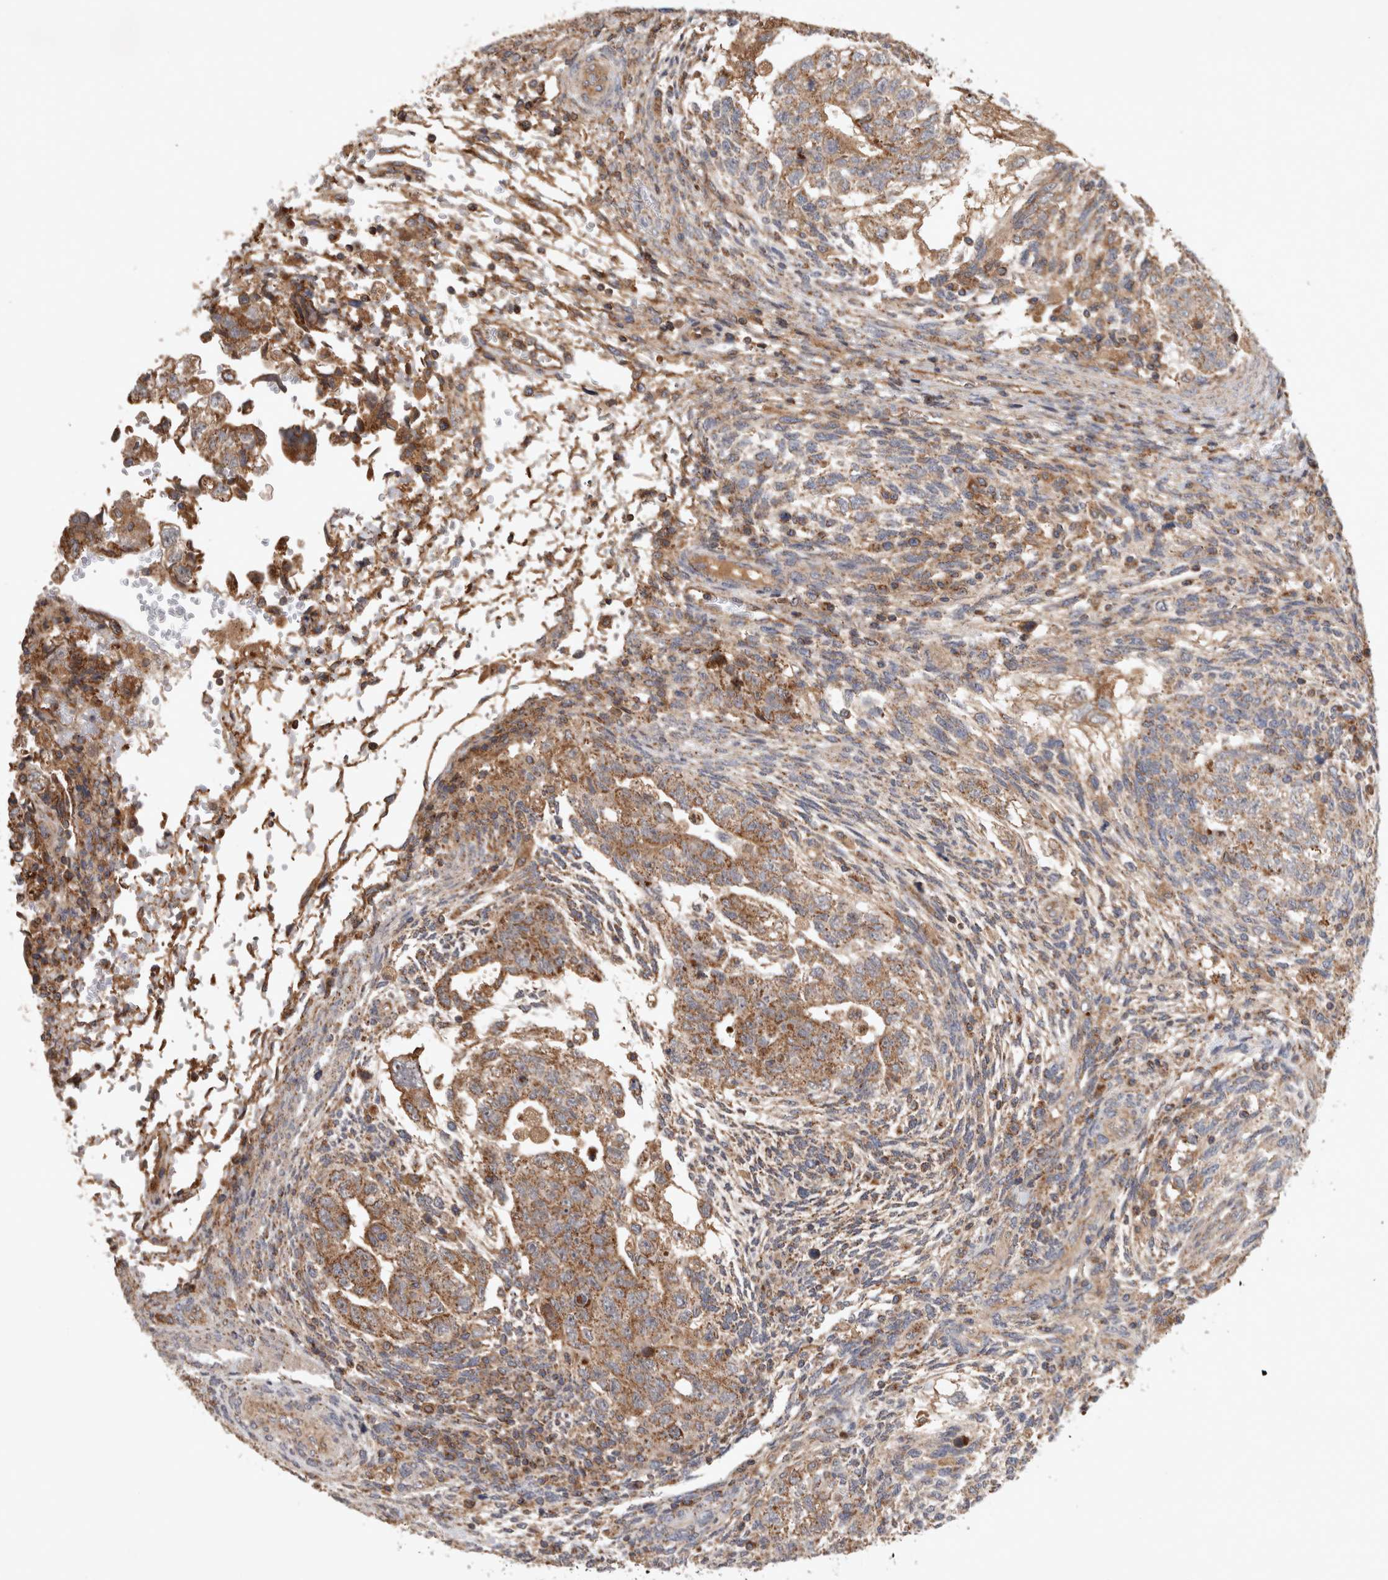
{"staining": {"intensity": "weak", "quantity": "25%-75%", "location": "cytoplasmic/membranous"}, "tissue": "testis cancer", "cell_type": "Tumor cells", "image_type": "cancer", "snomed": [{"axis": "morphology", "description": "Normal tissue, NOS"}, {"axis": "morphology", "description": "Carcinoma, Embryonal, NOS"}, {"axis": "topography", "description": "Testis"}], "caption": "A photomicrograph showing weak cytoplasmic/membranous positivity in about 25%-75% of tumor cells in testis cancer (embryonal carcinoma), as visualized by brown immunohistochemical staining.", "gene": "SERAC1", "patient": {"sex": "male", "age": 36}}